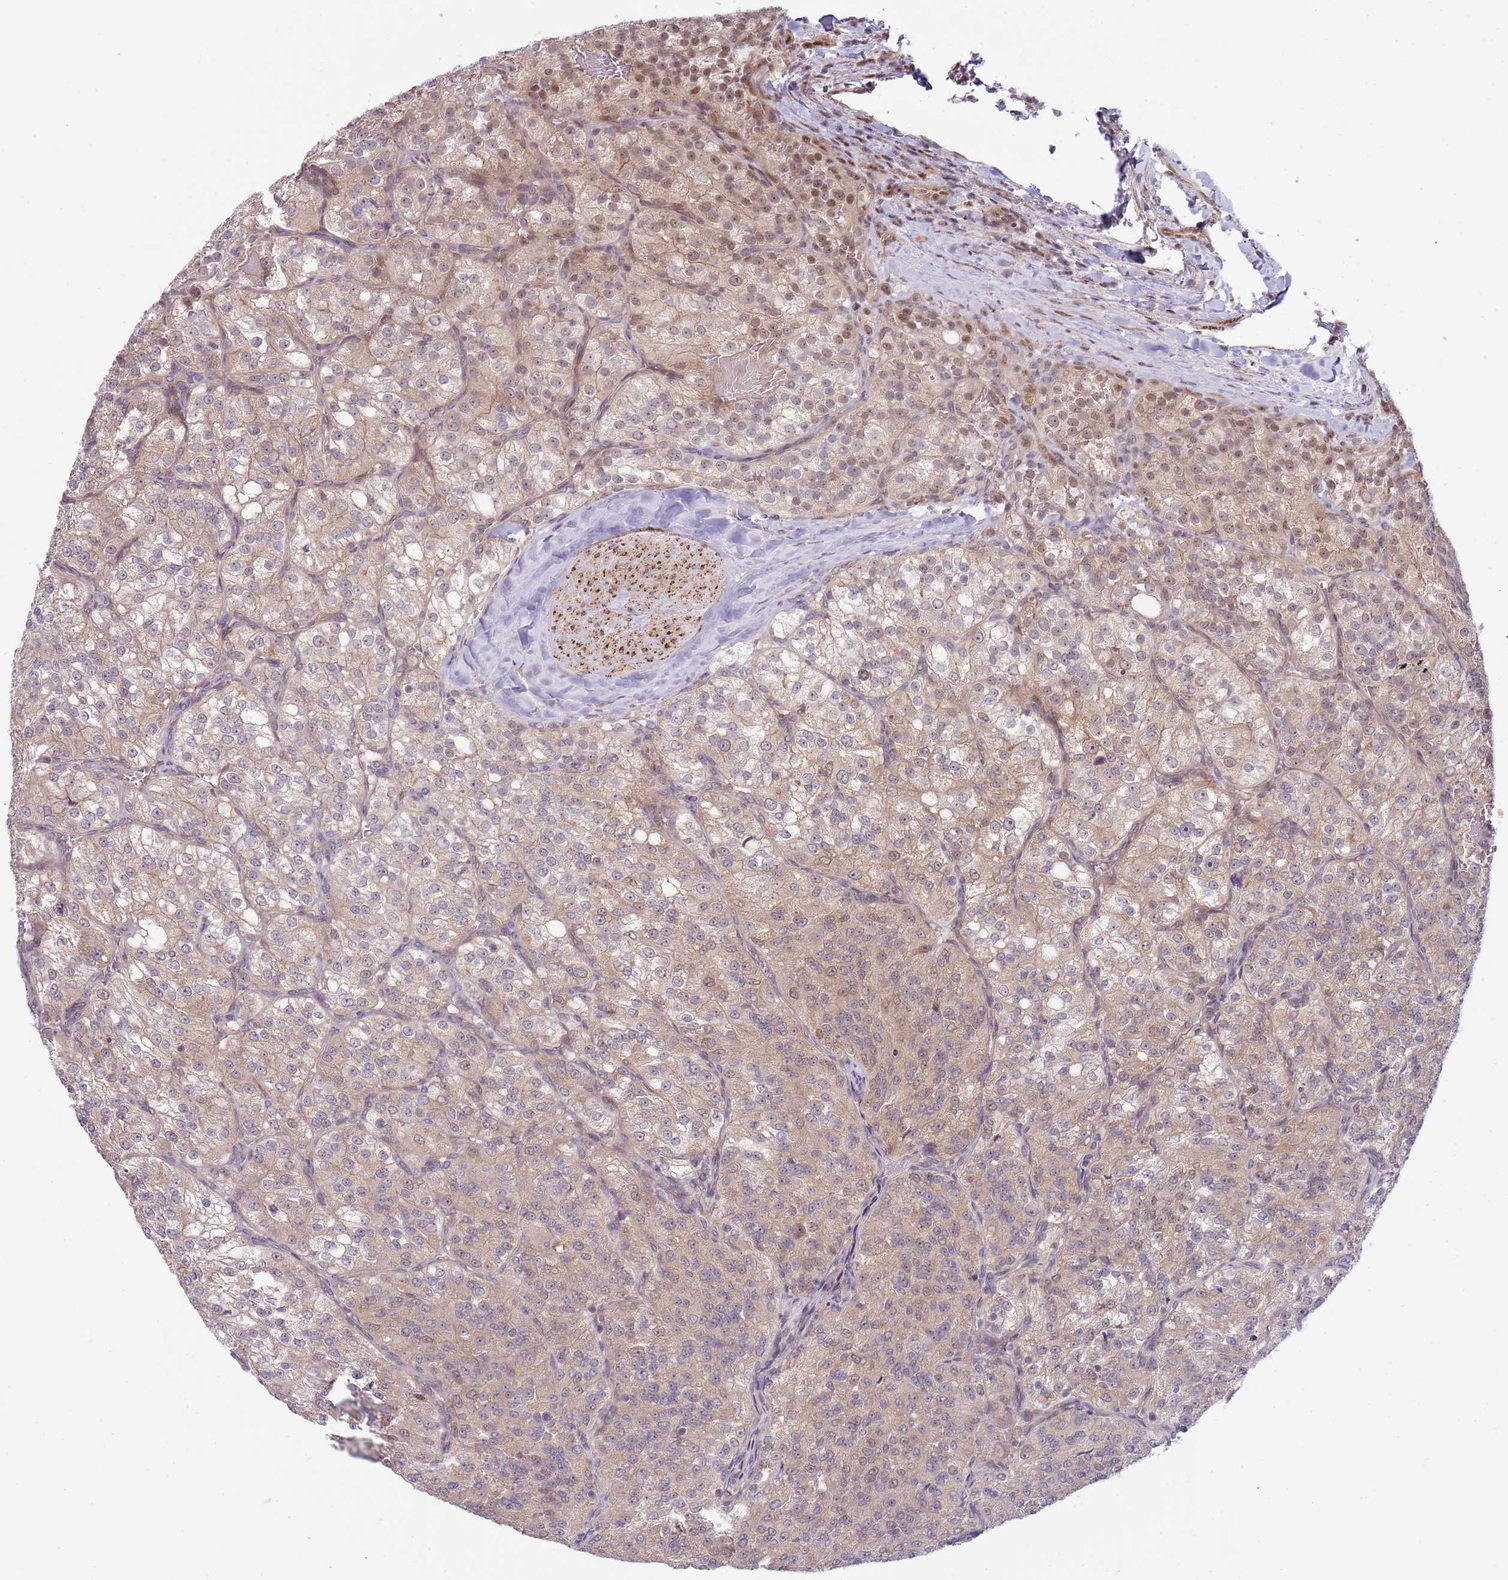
{"staining": {"intensity": "weak", "quantity": ">75%", "location": "cytoplasmic/membranous,nuclear"}, "tissue": "renal cancer", "cell_type": "Tumor cells", "image_type": "cancer", "snomed": [{"axis": "morphology", "description": "Adenocarcinoma, NOS"}, {"axis": "topography", "description": "Kidney"}], "caption": "Renal cancer stained for a protein (brown) demonstrates weak cytoplasmic/membranous and nuclear positive staining in about >75% of tumor cells.", "gene": "CHD1", "patient": {"sex": "female", "age": 63}}